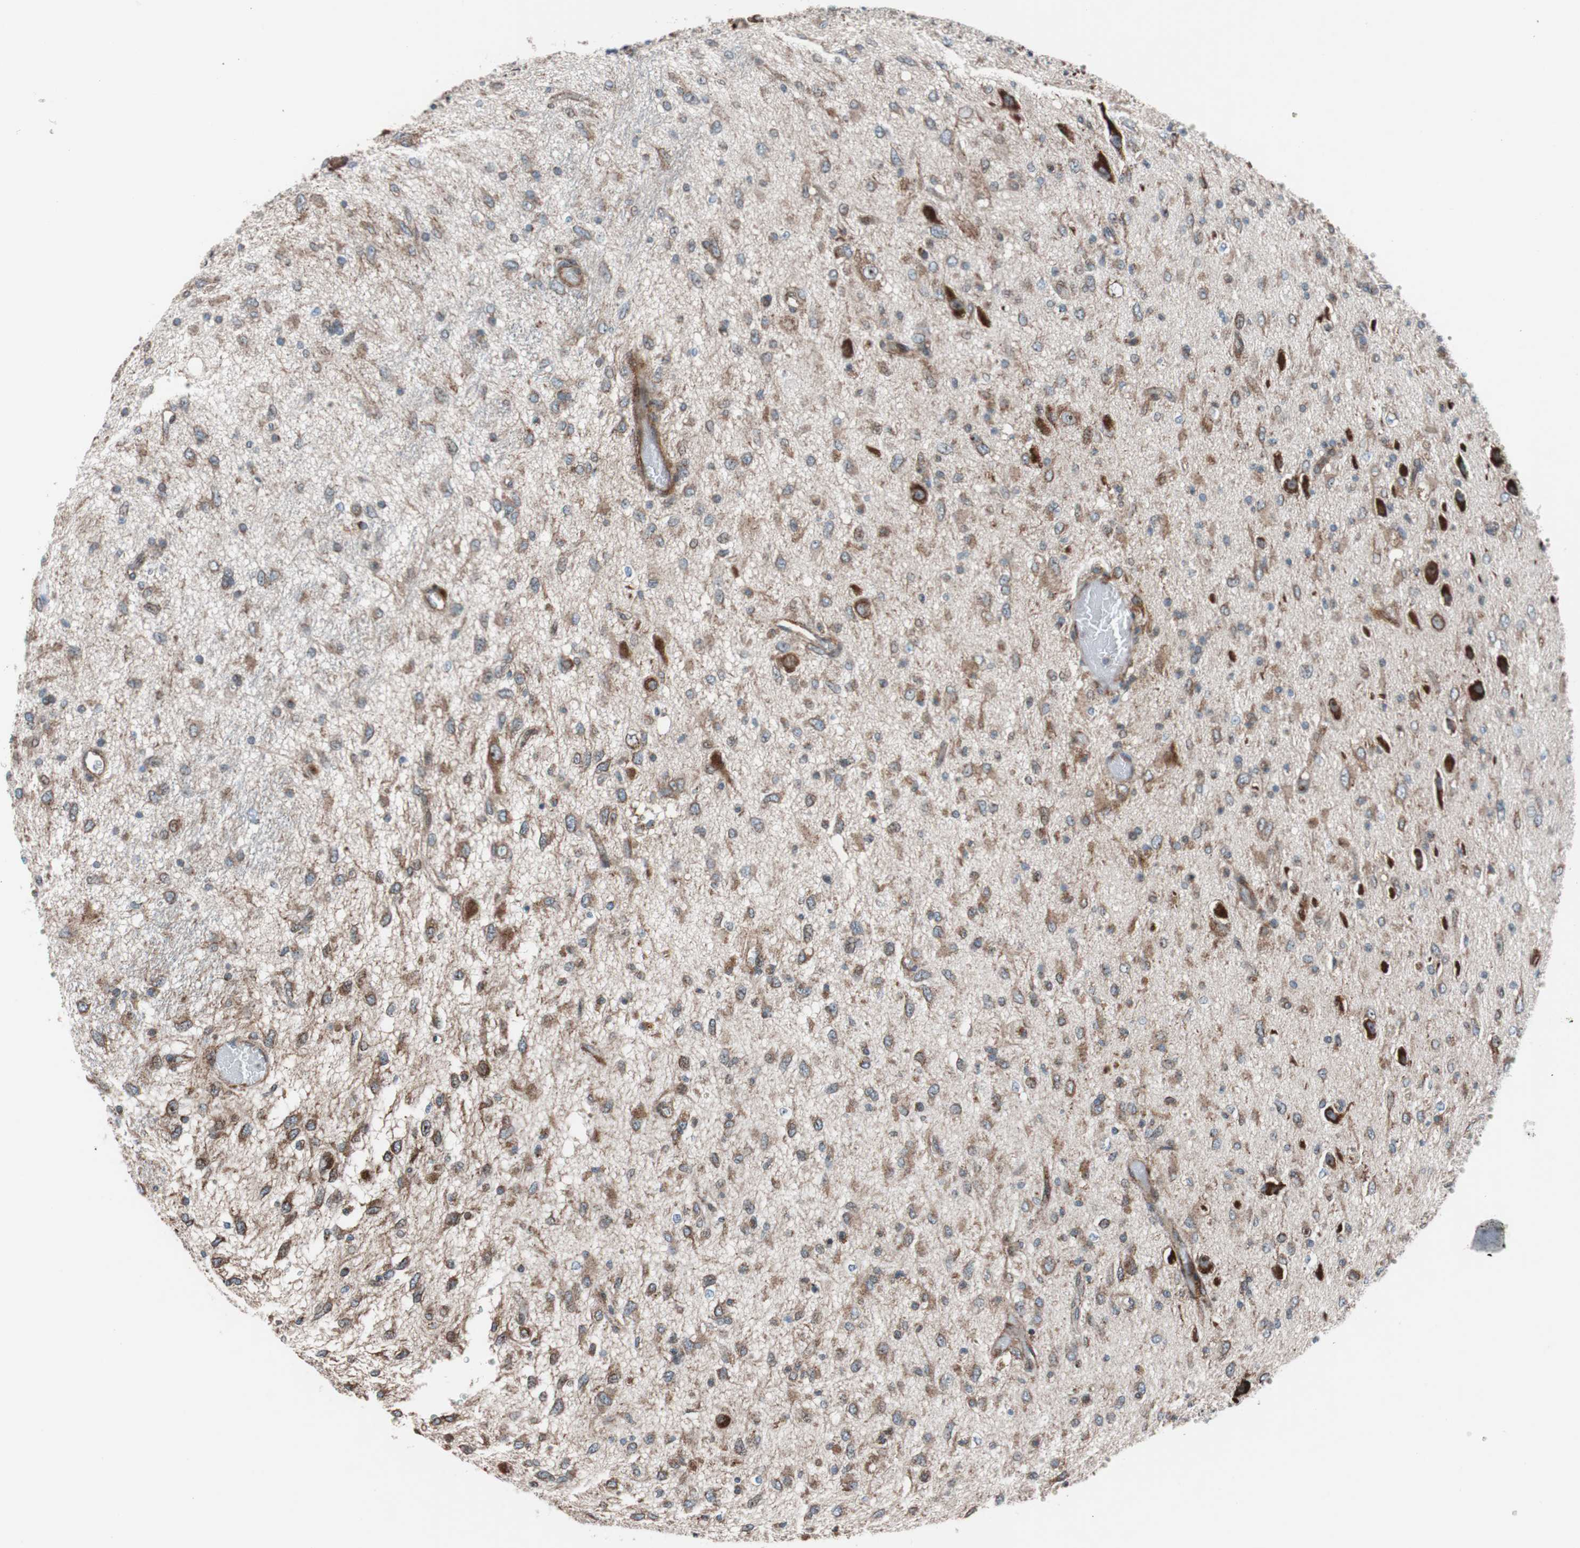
{"staining": {"intensity": "weak", "quantity": ">75%", "location": "cytoplasmic/membranous"}, "tissue": "glioma", "cell_type": "Tumor cells", "image_type": "cancer", "snomed": [{"axis": "morphology", "description": "Glioma, malignant, Low grade"}, {"axis": "topography", "description": "Brain"}], "caption": "An immunohistochemistry (IHC) photomicrograph of tumor tissue is shown. Protein staining in brown labels weak cytoplasmic/membranous positivity in malignant glioma (low-grade) within tumor cells. (brown staining indicates protein expression, while blue staining denotes nuclei).", "gene": "CCL14", "patient": {"sex": "male", "age": 77}}